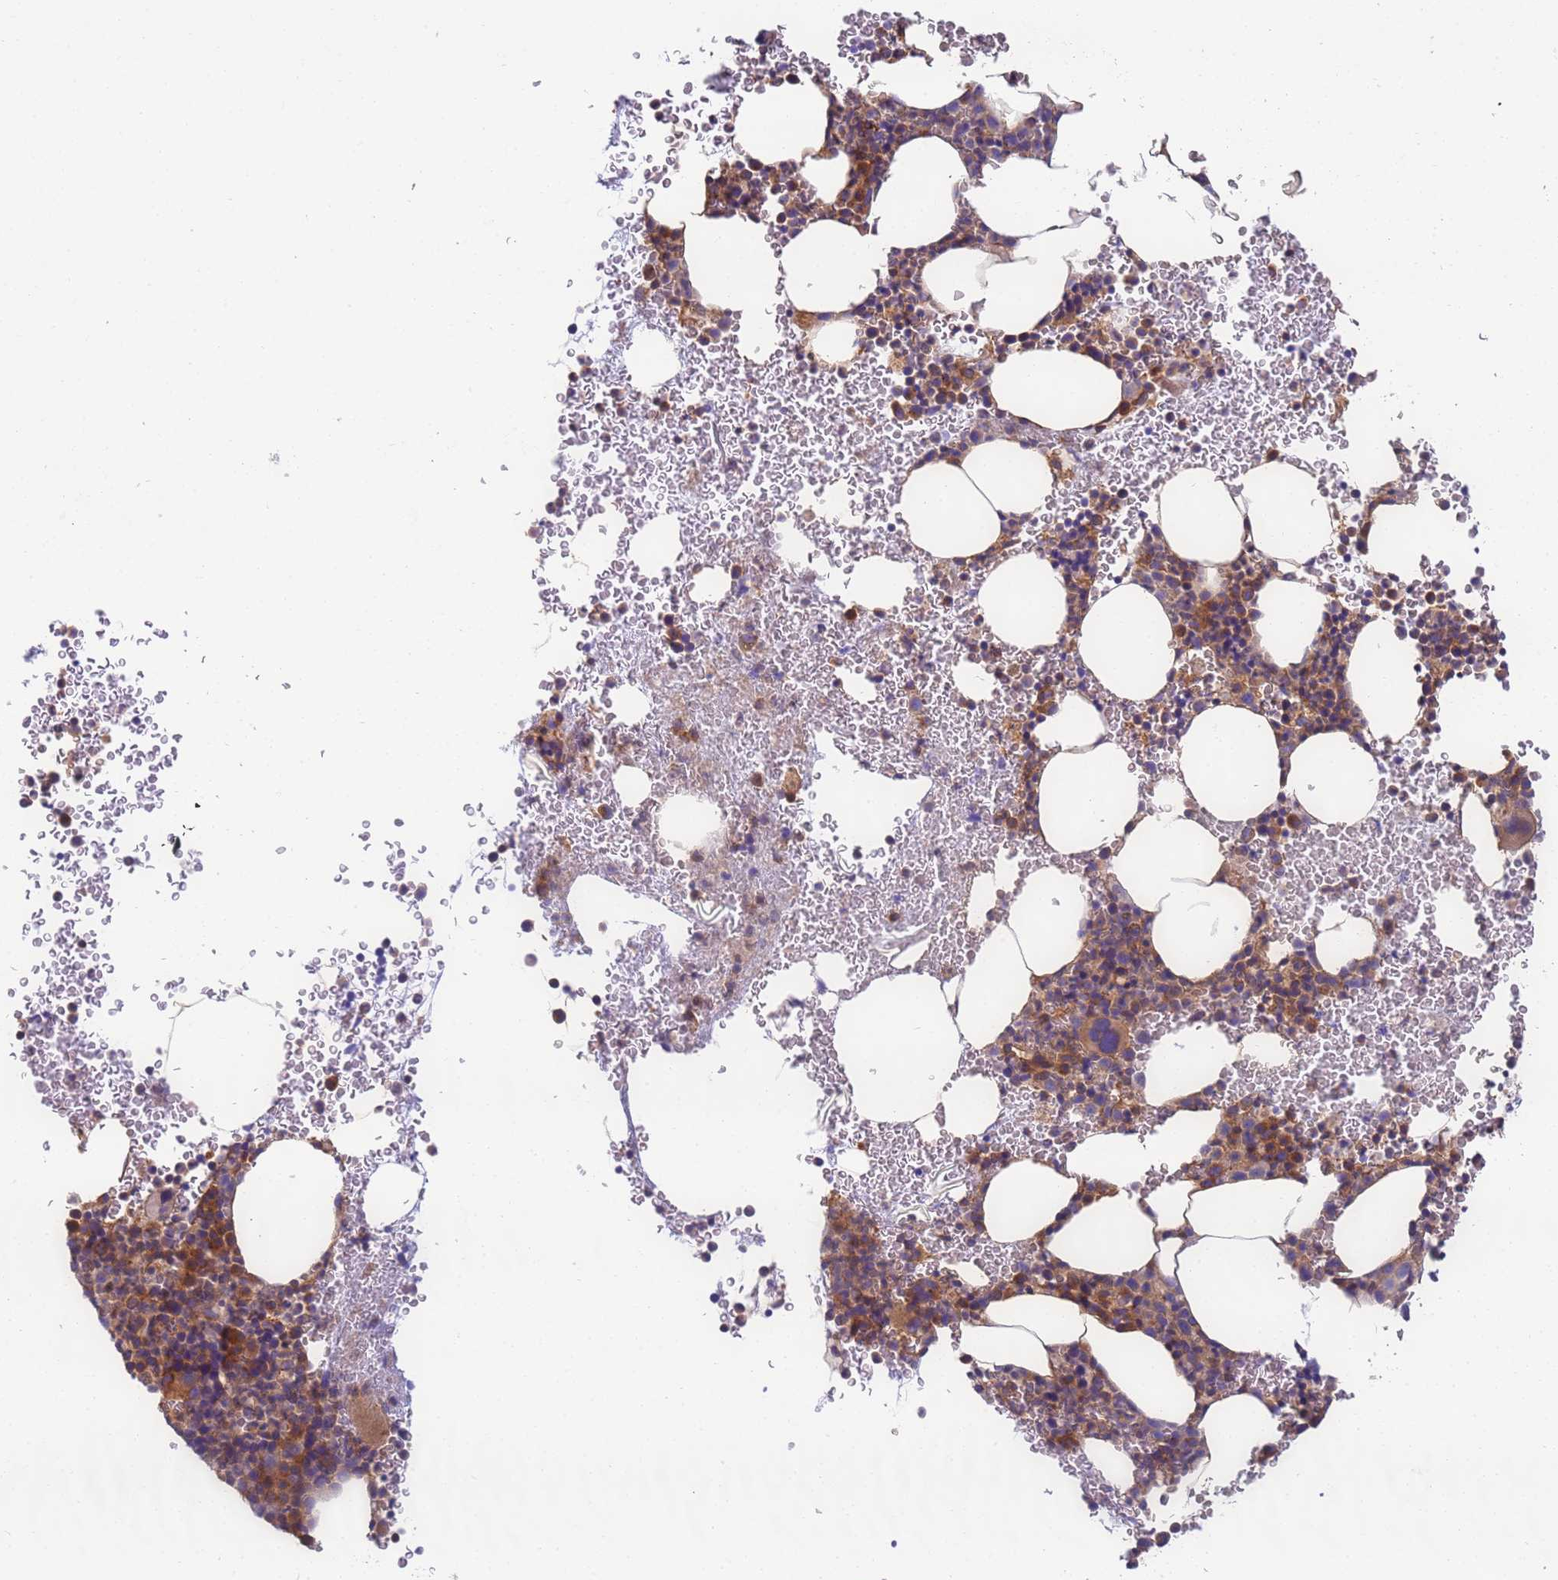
{"staining": {"intensity": "moderate", "quantity": ">75%", "location": "cytoplasmic/membranous"}, "tissue": "bone marrow", "cell_type": "Hematopoietic cells", "image_type": "normal", "snomed": [{"axis": "morphology", "description": "Normal tissue, NOS"}, {"axis": "morphology", "description": "Inflammation, NOS"}, {"axis": "topography", "description": "Bone marrow"}], "caption": "Bone marrow stained with immunohistochemistry (IHC) exhibits moderate cytoplasmic/membranous staining in about >75% of hematopoietic cells.", "gene": "DYNC1I2", "patient": {"sex": "female", "age": 78}}